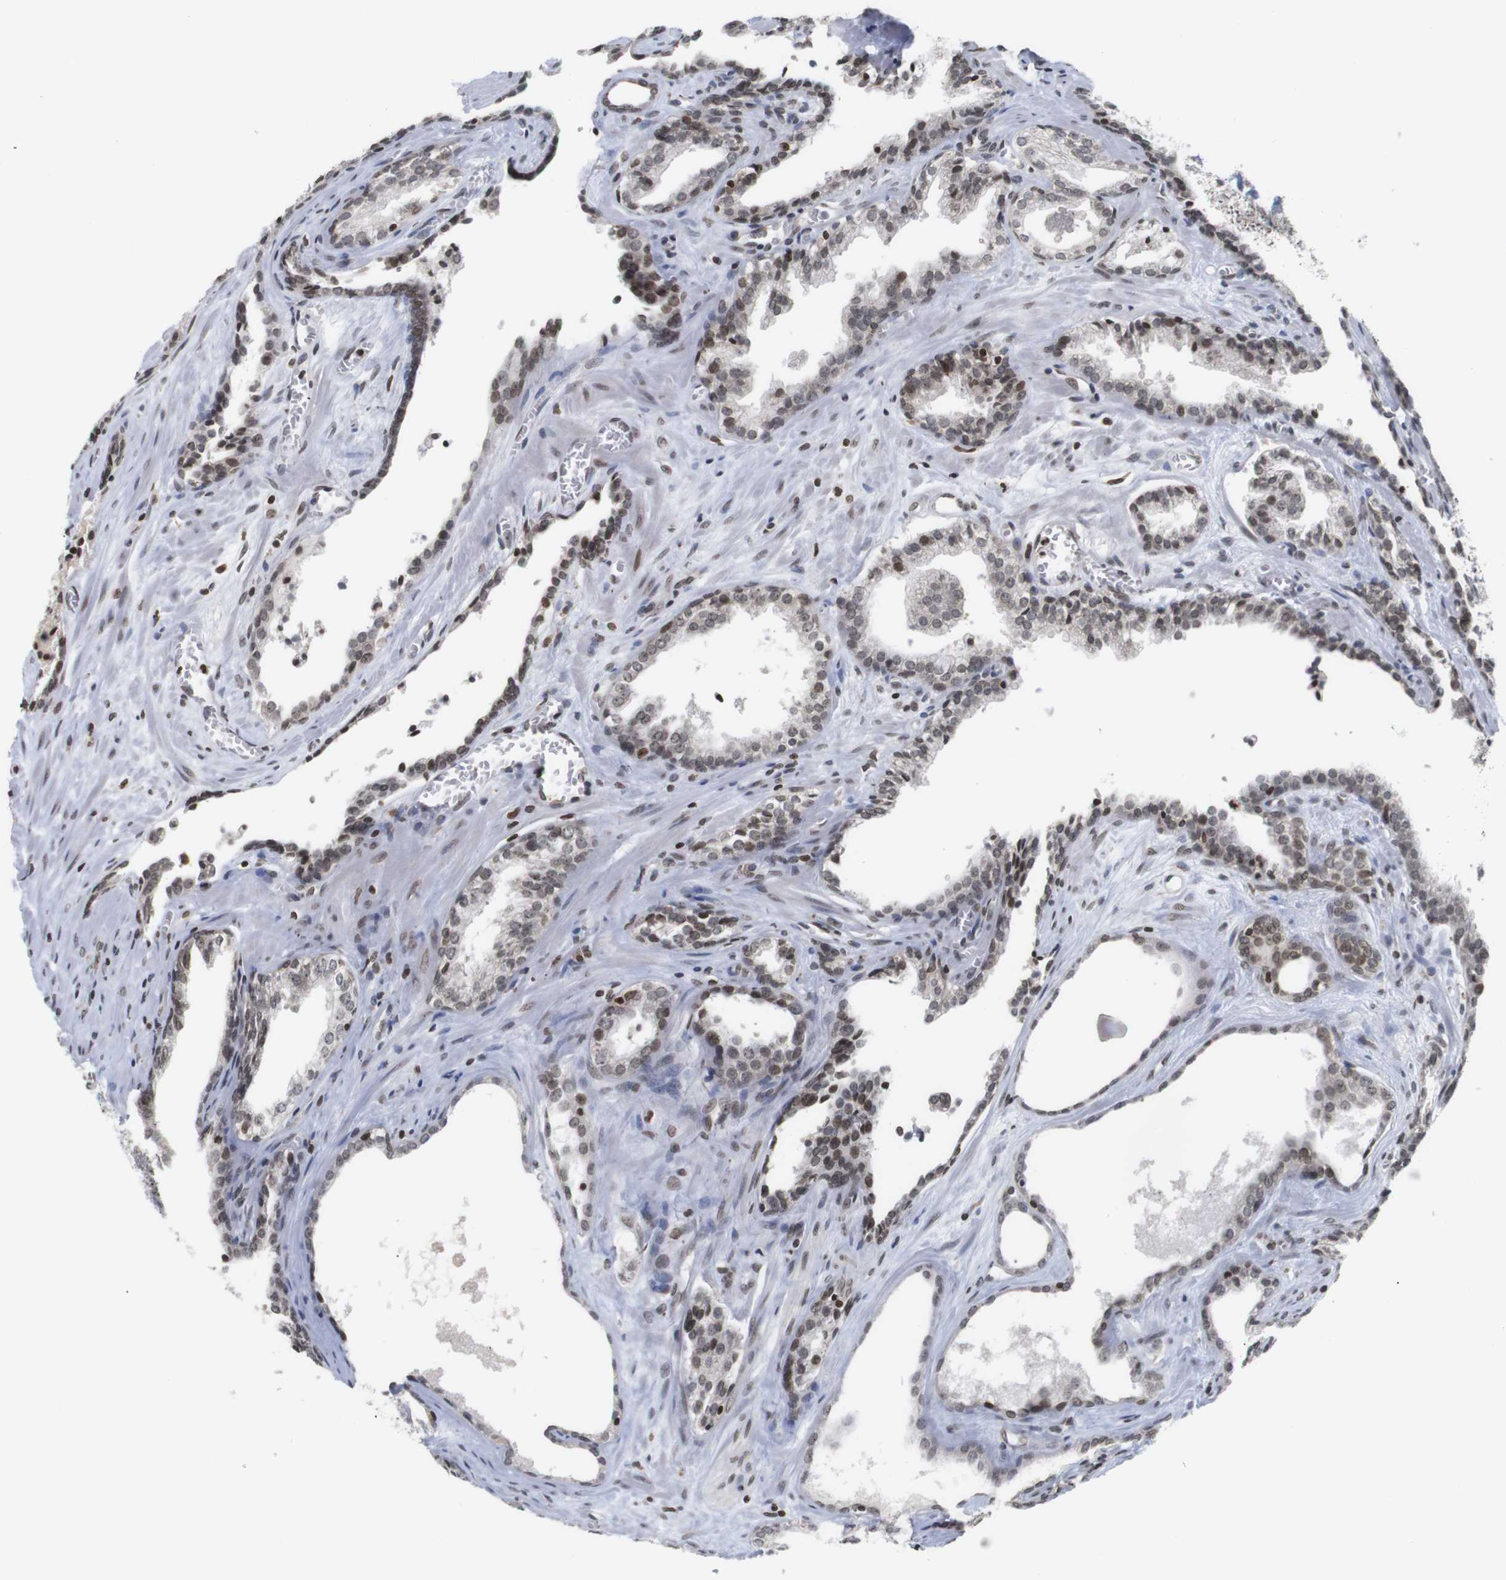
{"staining": {"intensity": "moderate", "quantity": ">75%", "location": "nuclear"}, "tissue": "prostate cancer", "cell_type": "Tumor cells", "image_type": "cancer", "snomed": [{"axis": "morphology", "description": "Adenocarcinoma, Low grade"}, {"axis": "topography", "description": "Prostate"}], "caption": "Immunohistochemistry (IHC) image of human prostate cancer stained for a protein (brown), which reveals medium levels of moderate nuclear staining in approximately >75% of tumor cells.", "gene": "ETV5", "patient": {"sex": "male", "age": 60}}